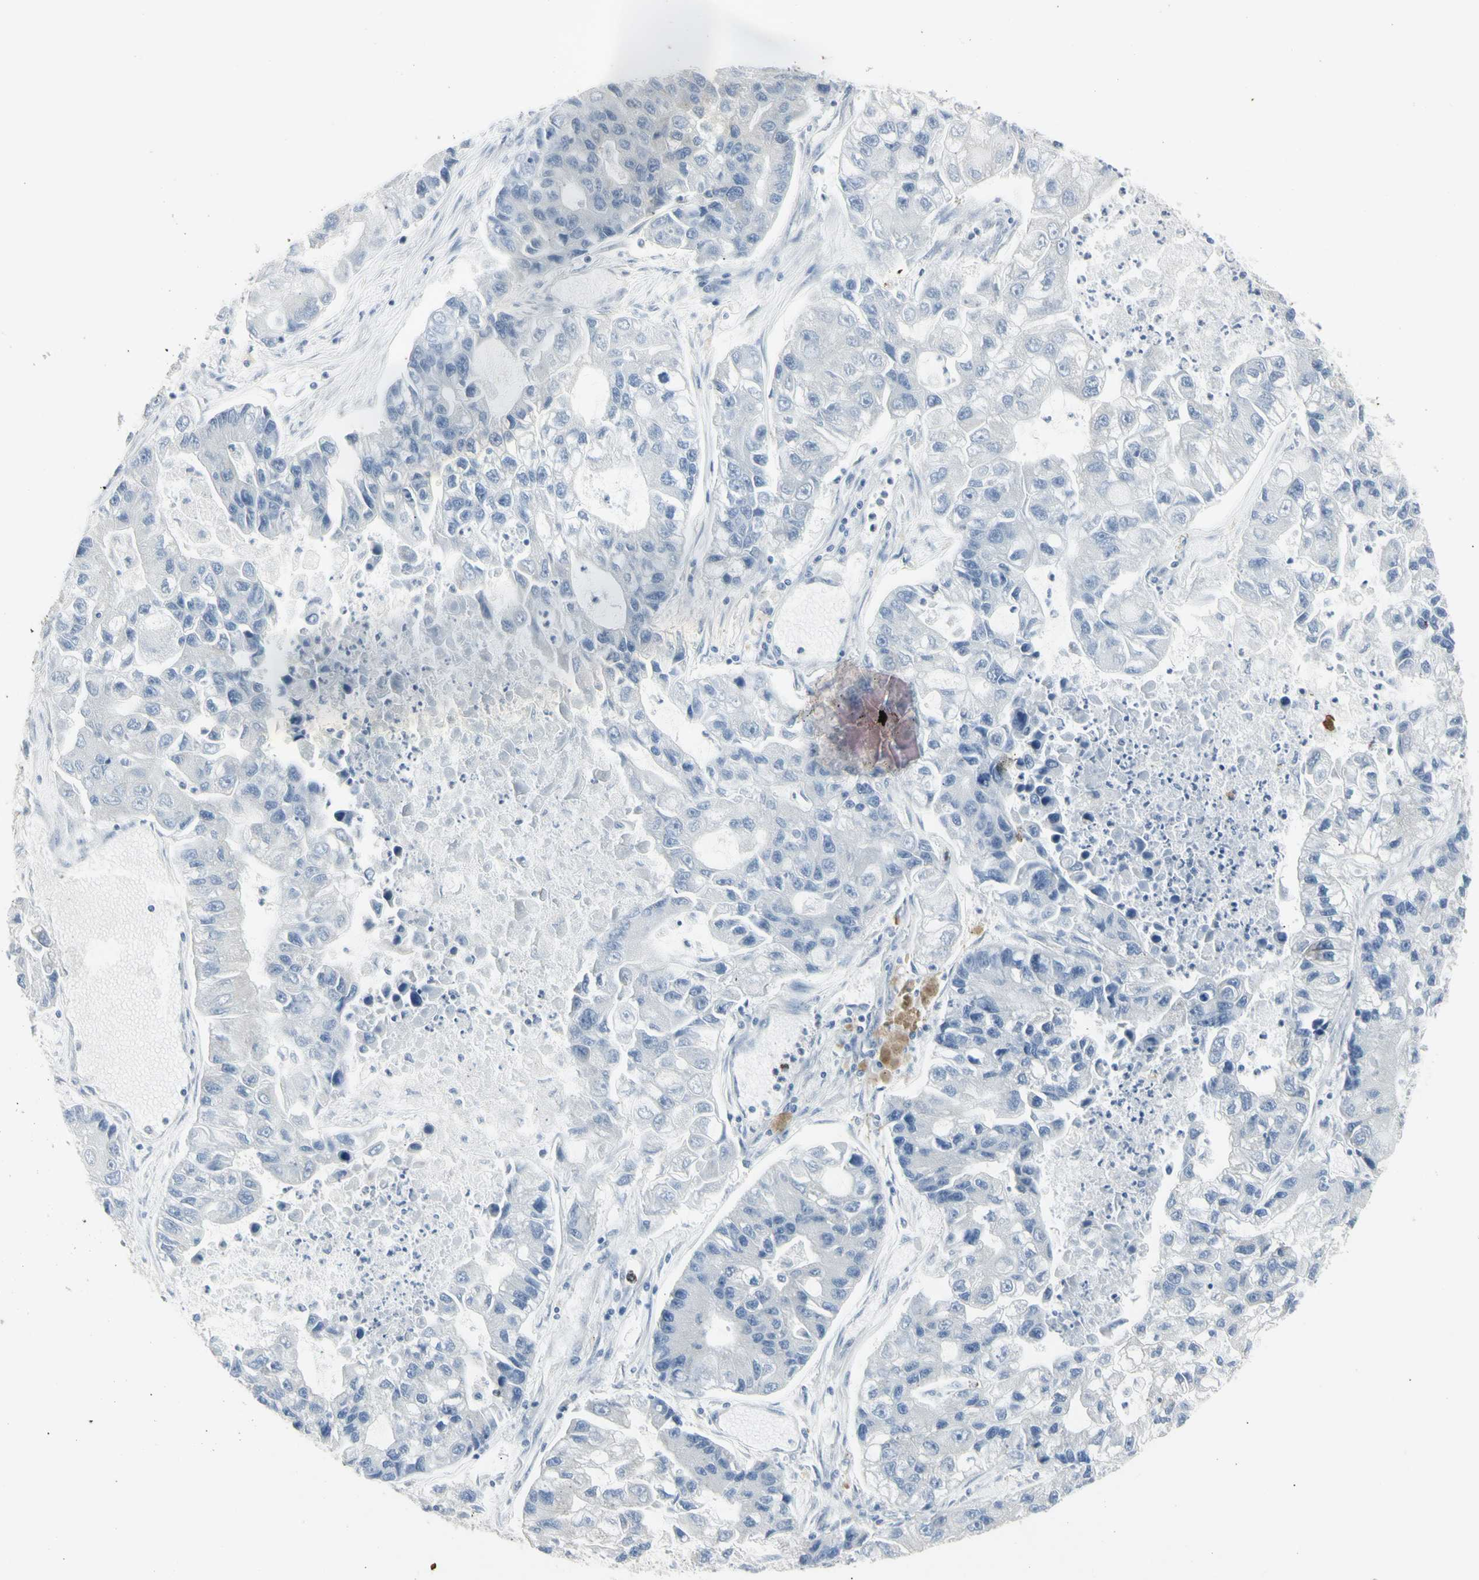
{"staining": {"intensity": "negative", "quantity": "none", "location": "none"}, "tissue": "lung cancer", "cell_type": "Tumor cells", "image_type": "cancer", "snomed": [{"axis": "morphology", "description": "Adenocarcinoma, NOS"}, {"axis": "topography", "description": "Lung"}], "caption": "A micrograph of human lung cancer is negative for staining in tumor cells. Nuclei are stained in blue.", "gene": "DHRS7B", "patient": {"sex": "female", "age": 51}}